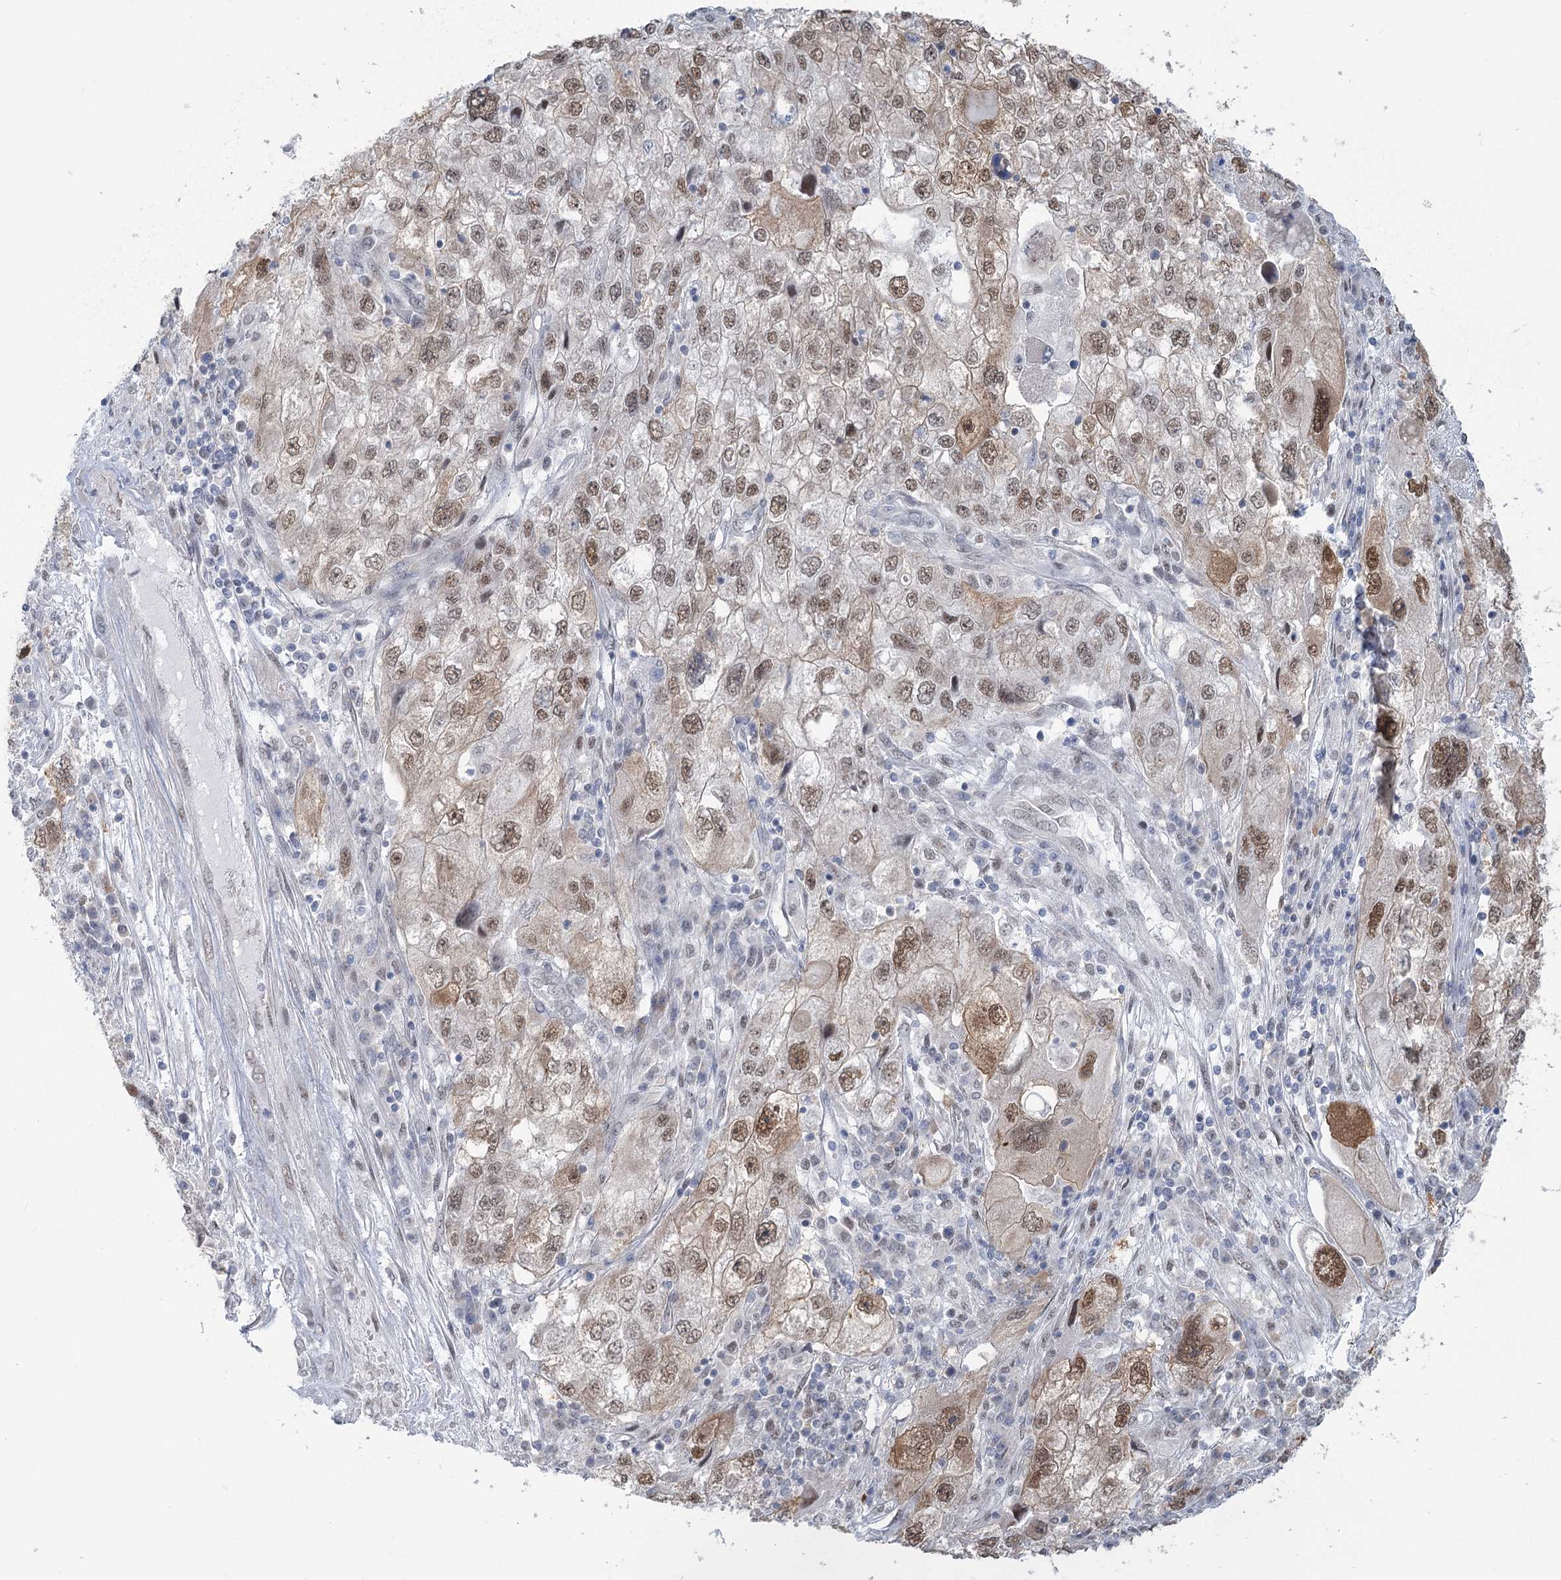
{"staining": {"intensity": "moderate", "quantity": ">75%", "location": "cytoplasmic/membranous,nuclear"}, "tissue": "endometrial cancer", "cell_type": "Tumor cells", "image_type": "cancer", "snomed": [{"axis": "morphology", "description": "Adenocarcinoma, NOS"}, {"axis": "topography", "description": "Endometrium"}], "caption": "Immunohistochemistry (IHC) image of endometrial cancer stained for a protein (brown), which demonstrates medium levels of moderate cytoplasmic/membranous and nuclear expression in approximately >75% of tumor cells.", "gene": "MTG1", "patient": {"sex": "female", "age": 49}}